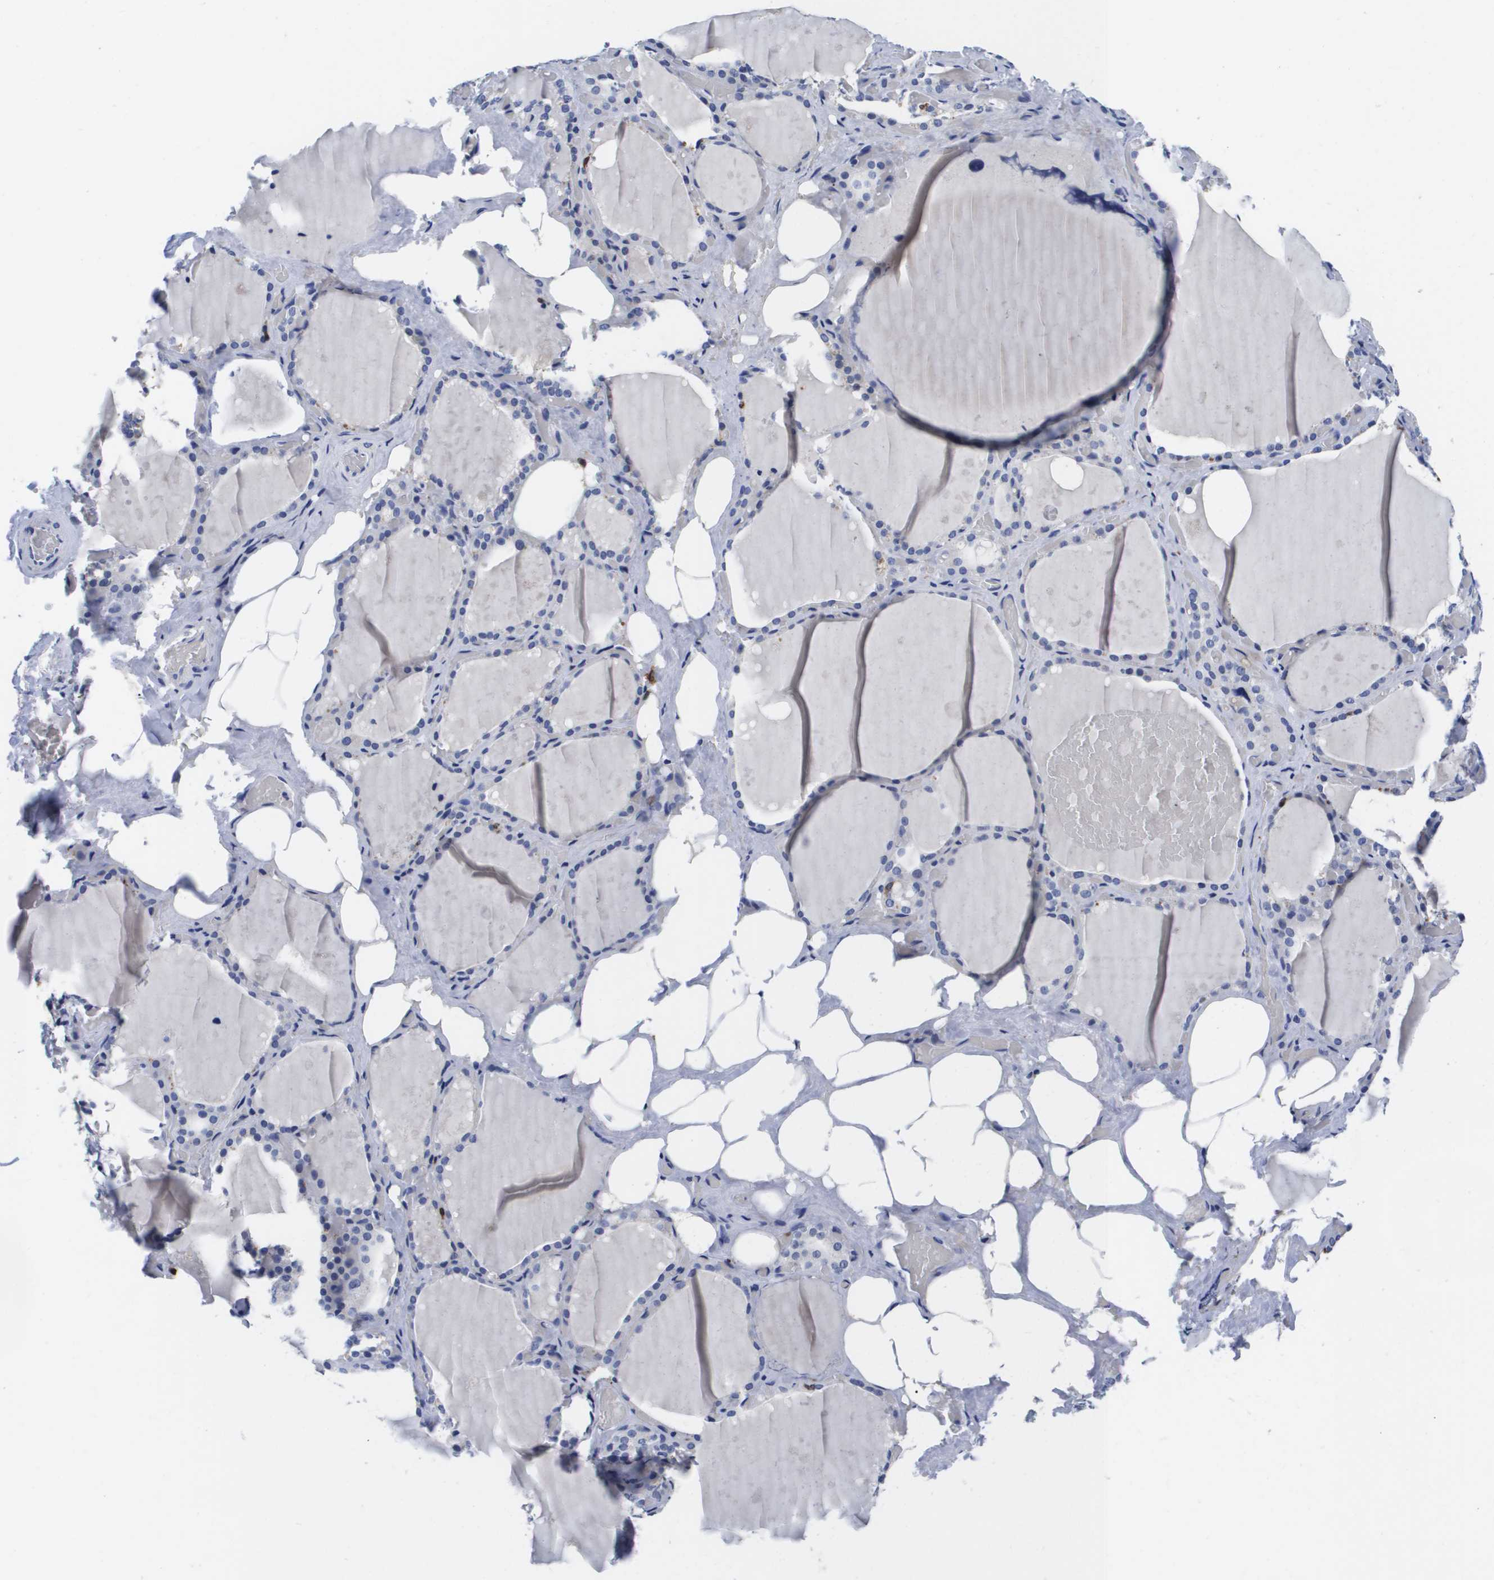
{"staining": {"intensity": "negative", "quantity": "none", "location": "none"}, "tissue": "thyroid gland", "cell_type": "Glandular cells", "image_type": "normal", "snomed": [{"axis": "morphology", "description": "Normal tissue, NOS"}, {"axis": "topography", "description": "Thyroid gland"}], "caption": "This histopathology image is of normal thyroid gland stained with immunohistochemistry to label a protein in brown with the nuclei are counter-stained blue. There is no staining in glandular cells.", "gene": "HMOX1", "patient": {"sex": "male", "age": 61}}